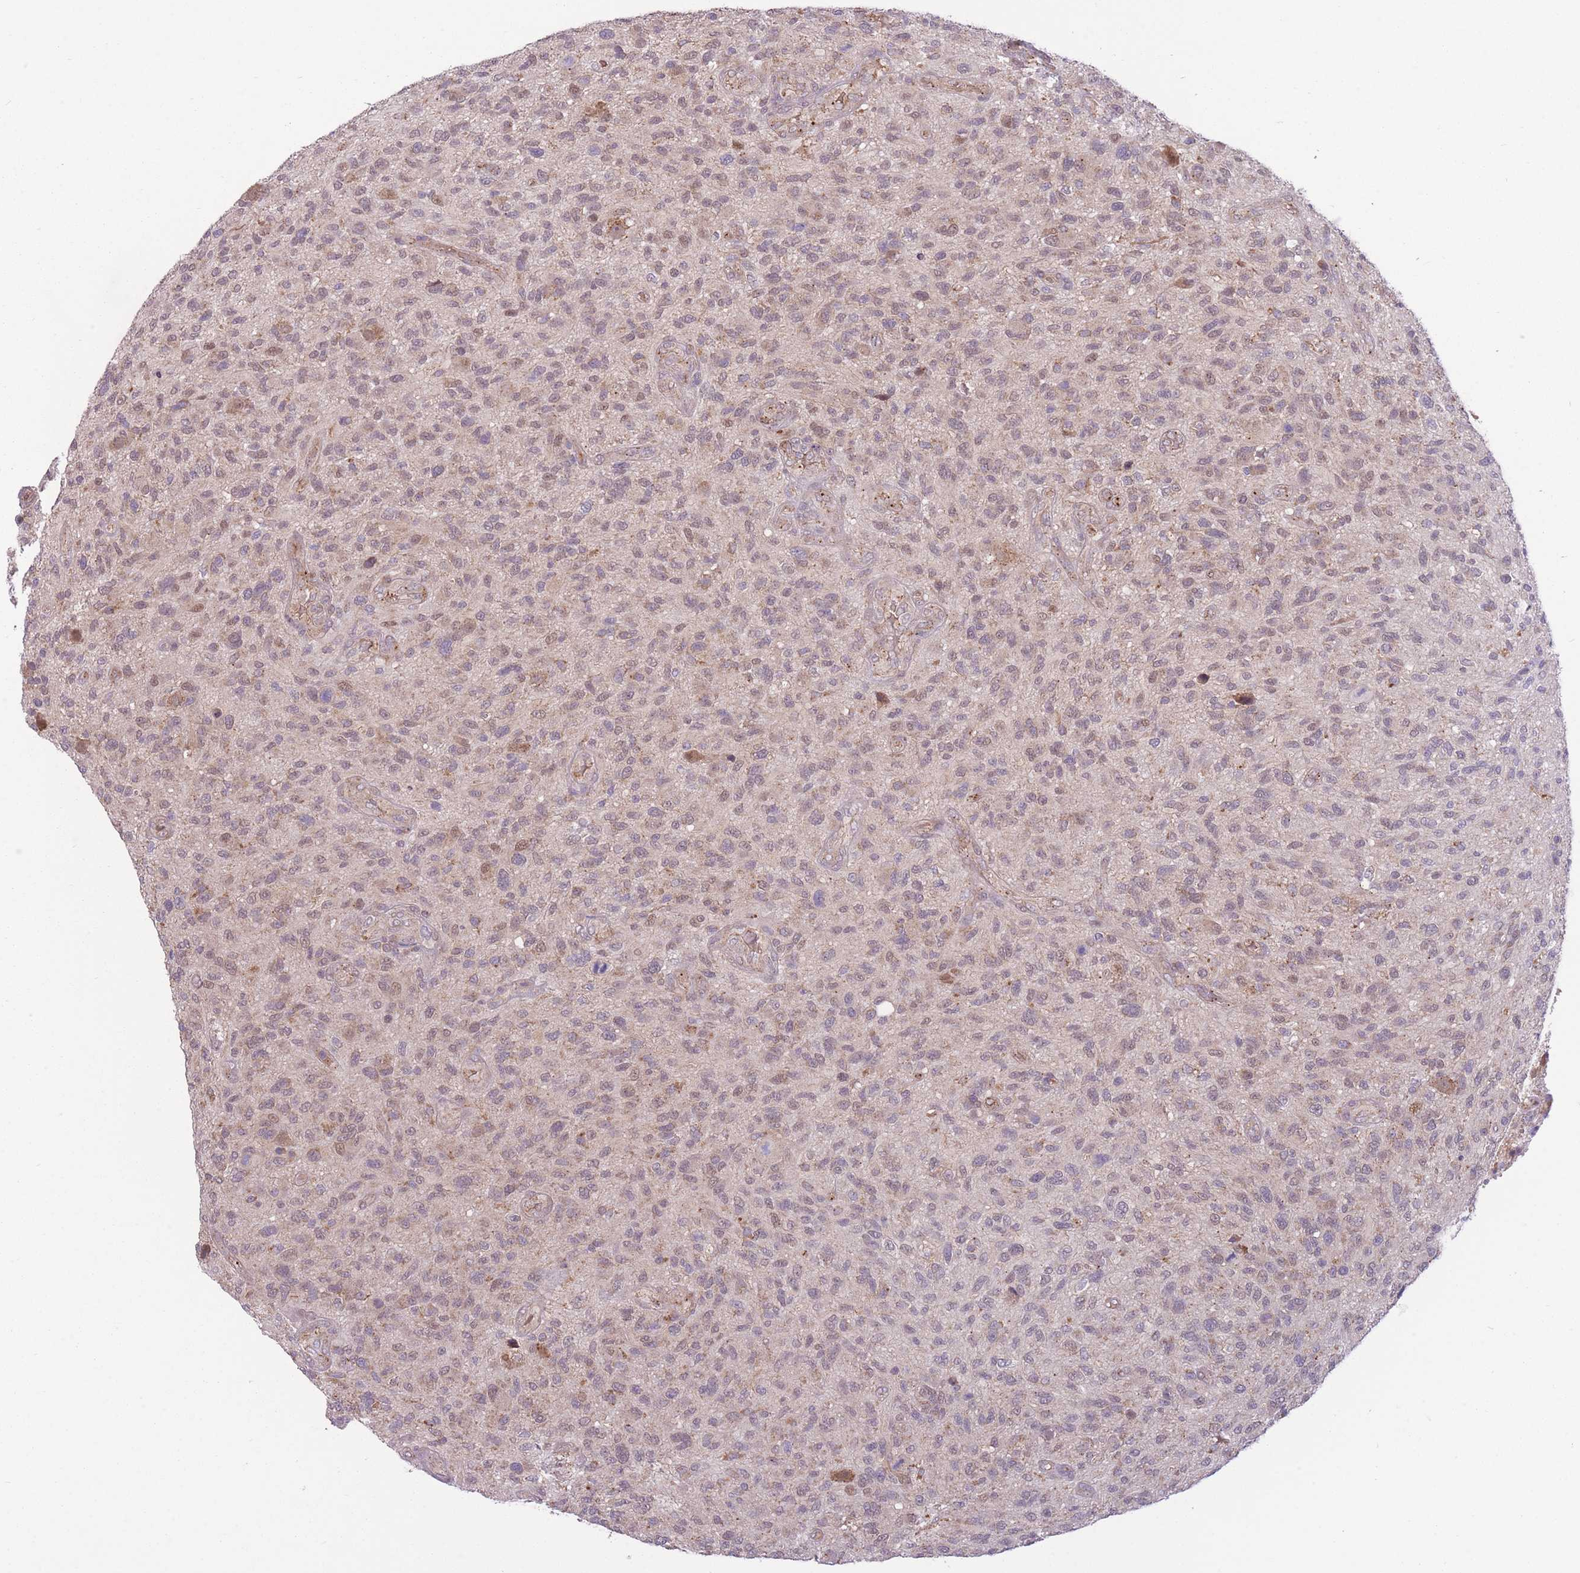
{"staining": {"intensity": "weak", "quantity": ">75%", "location": "cytoplasmic/membranous"}, "tissue": "glioma", "cell_type": "Tumor cells", "image_type": "cancer", "snomed": [{"axis": "morphology", "description": "Glioma, malignant, High grade"}, {"axis": "topography", "description": "Brain"}], "caption": "Tumor cells reveal low levels of weak cytoplasmic/membranous staining in about >75% of cells in human malignant high-grade glioma.", "gene": "POLR3F", "patient": {"sex": "male", "age": 47}}